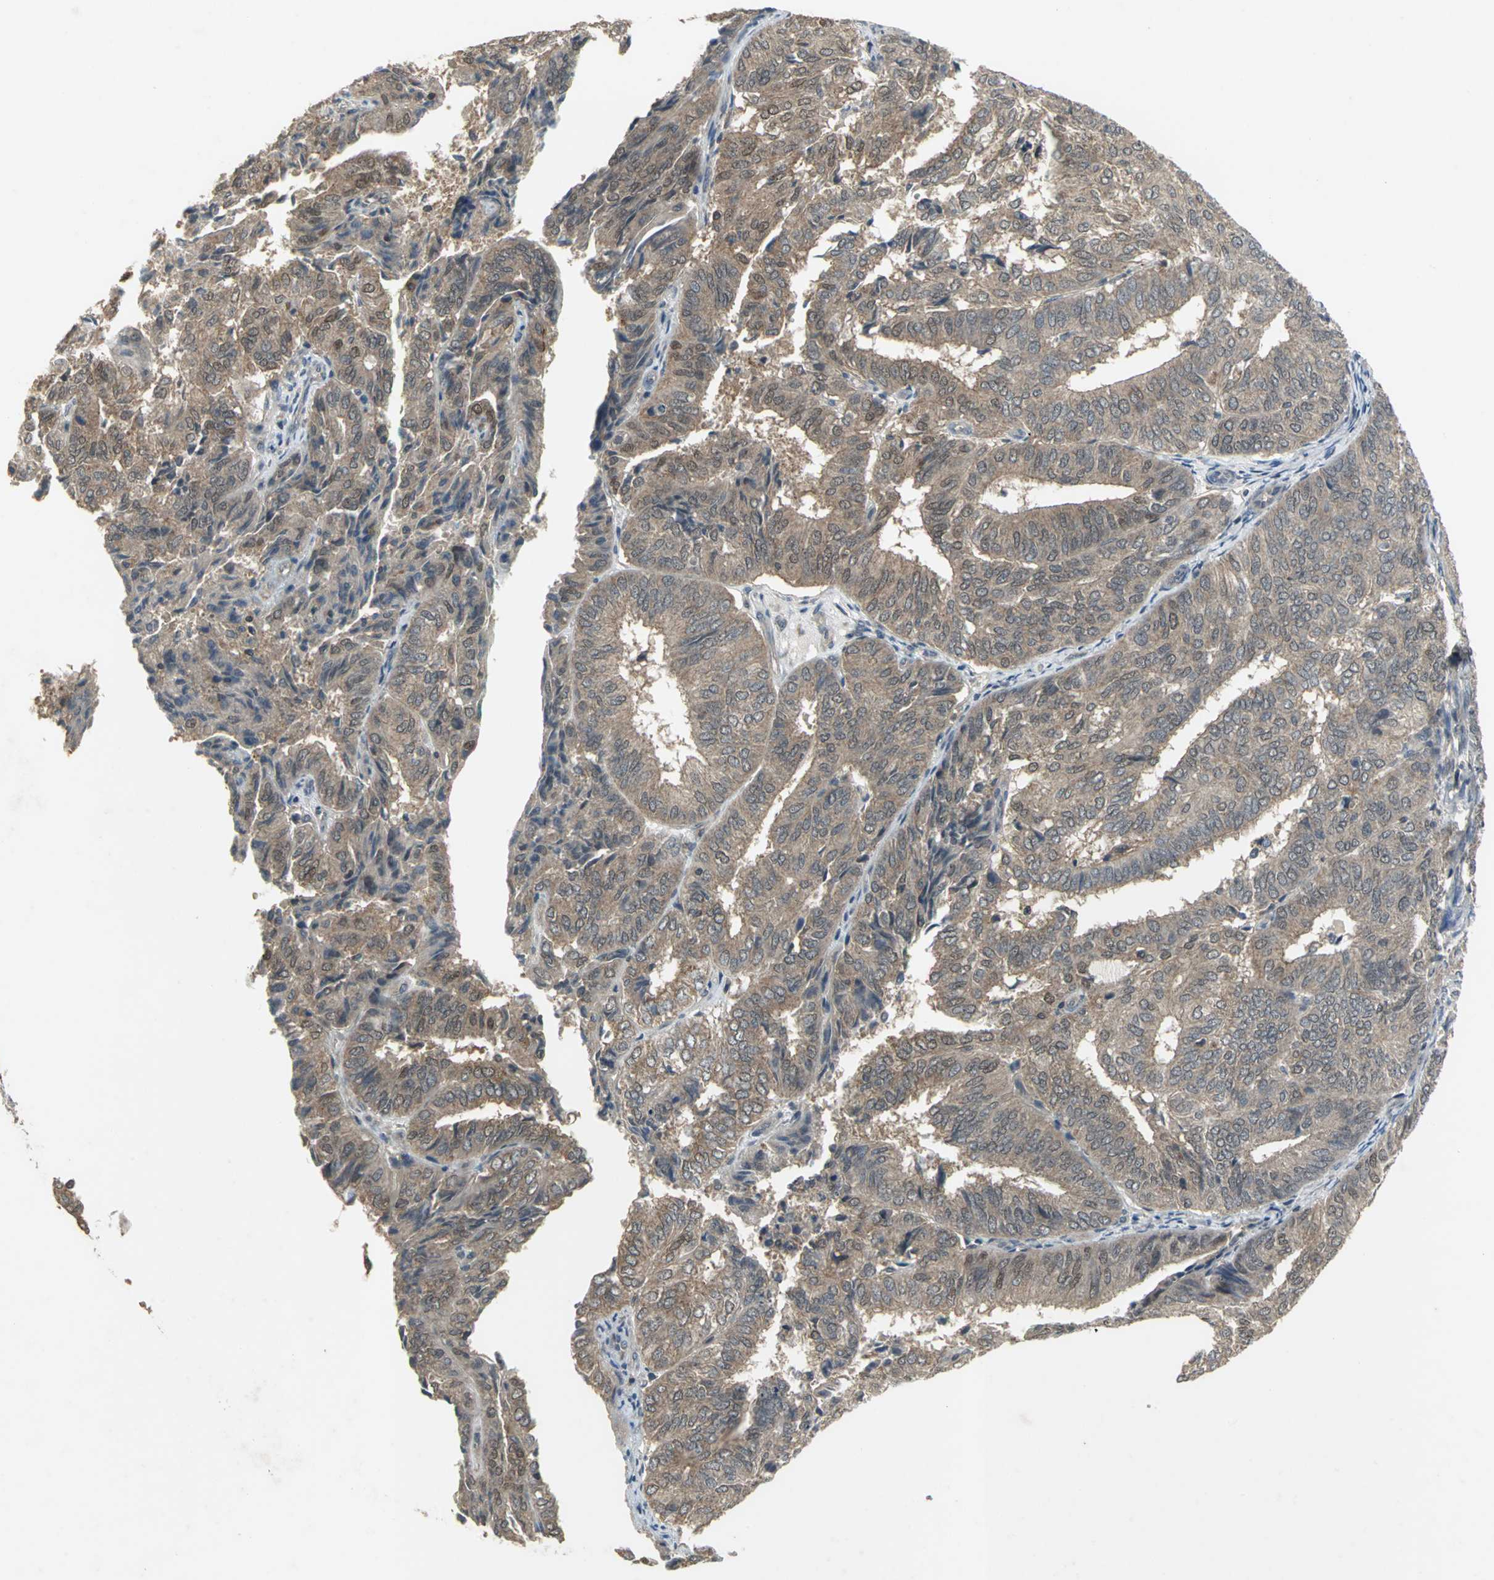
{"staining": {"intensity": "weak", "quantity": ">75%", "location": "cytoplasmic/membranous"}, "tissue": "endometrial cancer", "cell_type": "Tumor cells", "image_type": "cancer", "snomed": [{"axis": "morphology", "description": "Adenocarcinoma, NOS"}, {"axis": "topography", "description": "Uterus"}], "caption": "A histopathology image of human endometrial adenocarcinoma stained for a protein displays weak cytoplasmic/membranous brown staining in tumor cells.", "gene": "KEAP1", "patient": {"sex": "female", "age": 60}}